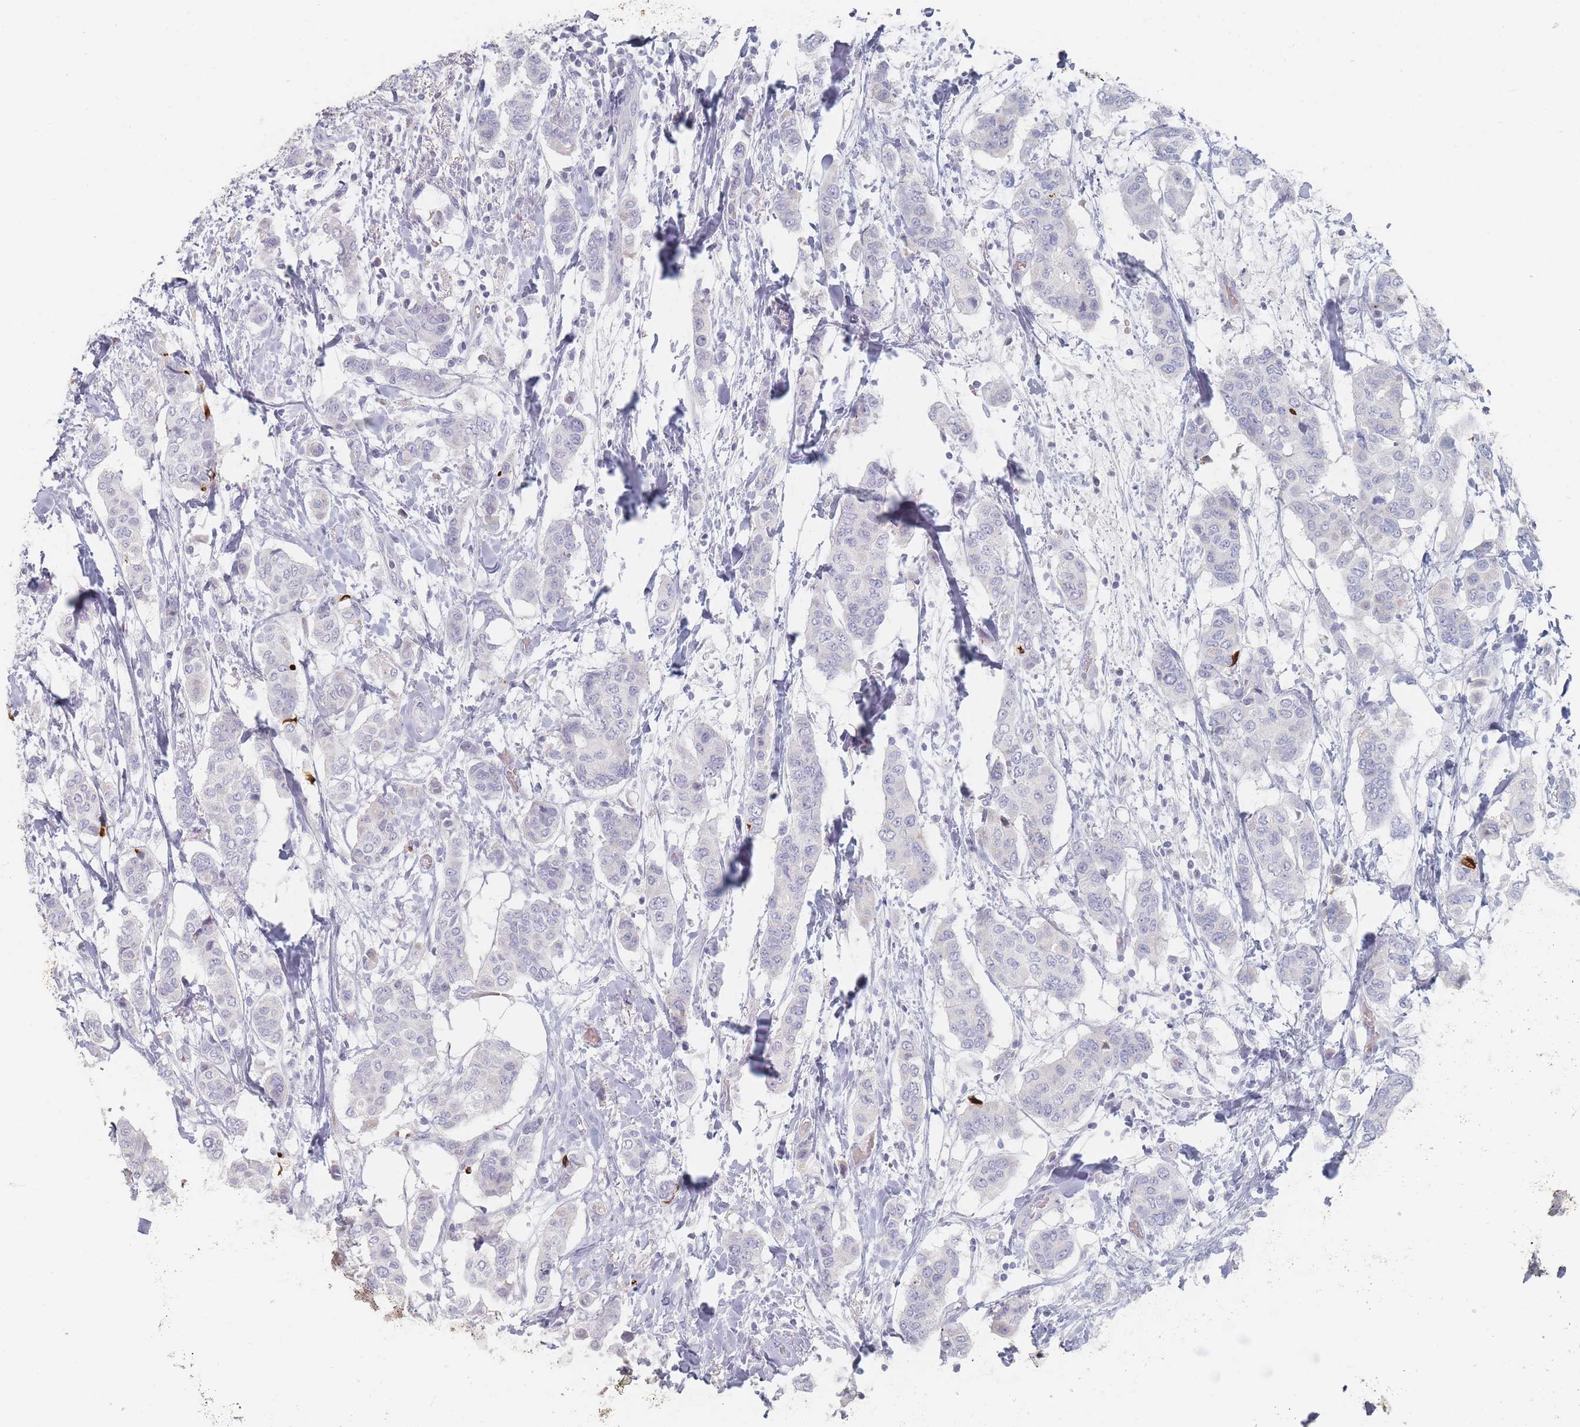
{"staining": {"intensity": "negative", "quantity": "none", "location": "none"}, "tissue": "breast cancer", "cell_type": "Tumor cells", "image_type": "cancer", "snomed": [{"axis": "morphology", "description": "Lobular carcinoma"}, {"axis": "topography", "description": "Breast"}], "caption": "IHC micrograph of neoplastic tissue: human breast cancer stained with DAB (3,3'-diaminobenzidine) shows no significant protein staining in tumor cells.", "gene": "HELZ2", "patient": {"sex": "female", "age": 51}}